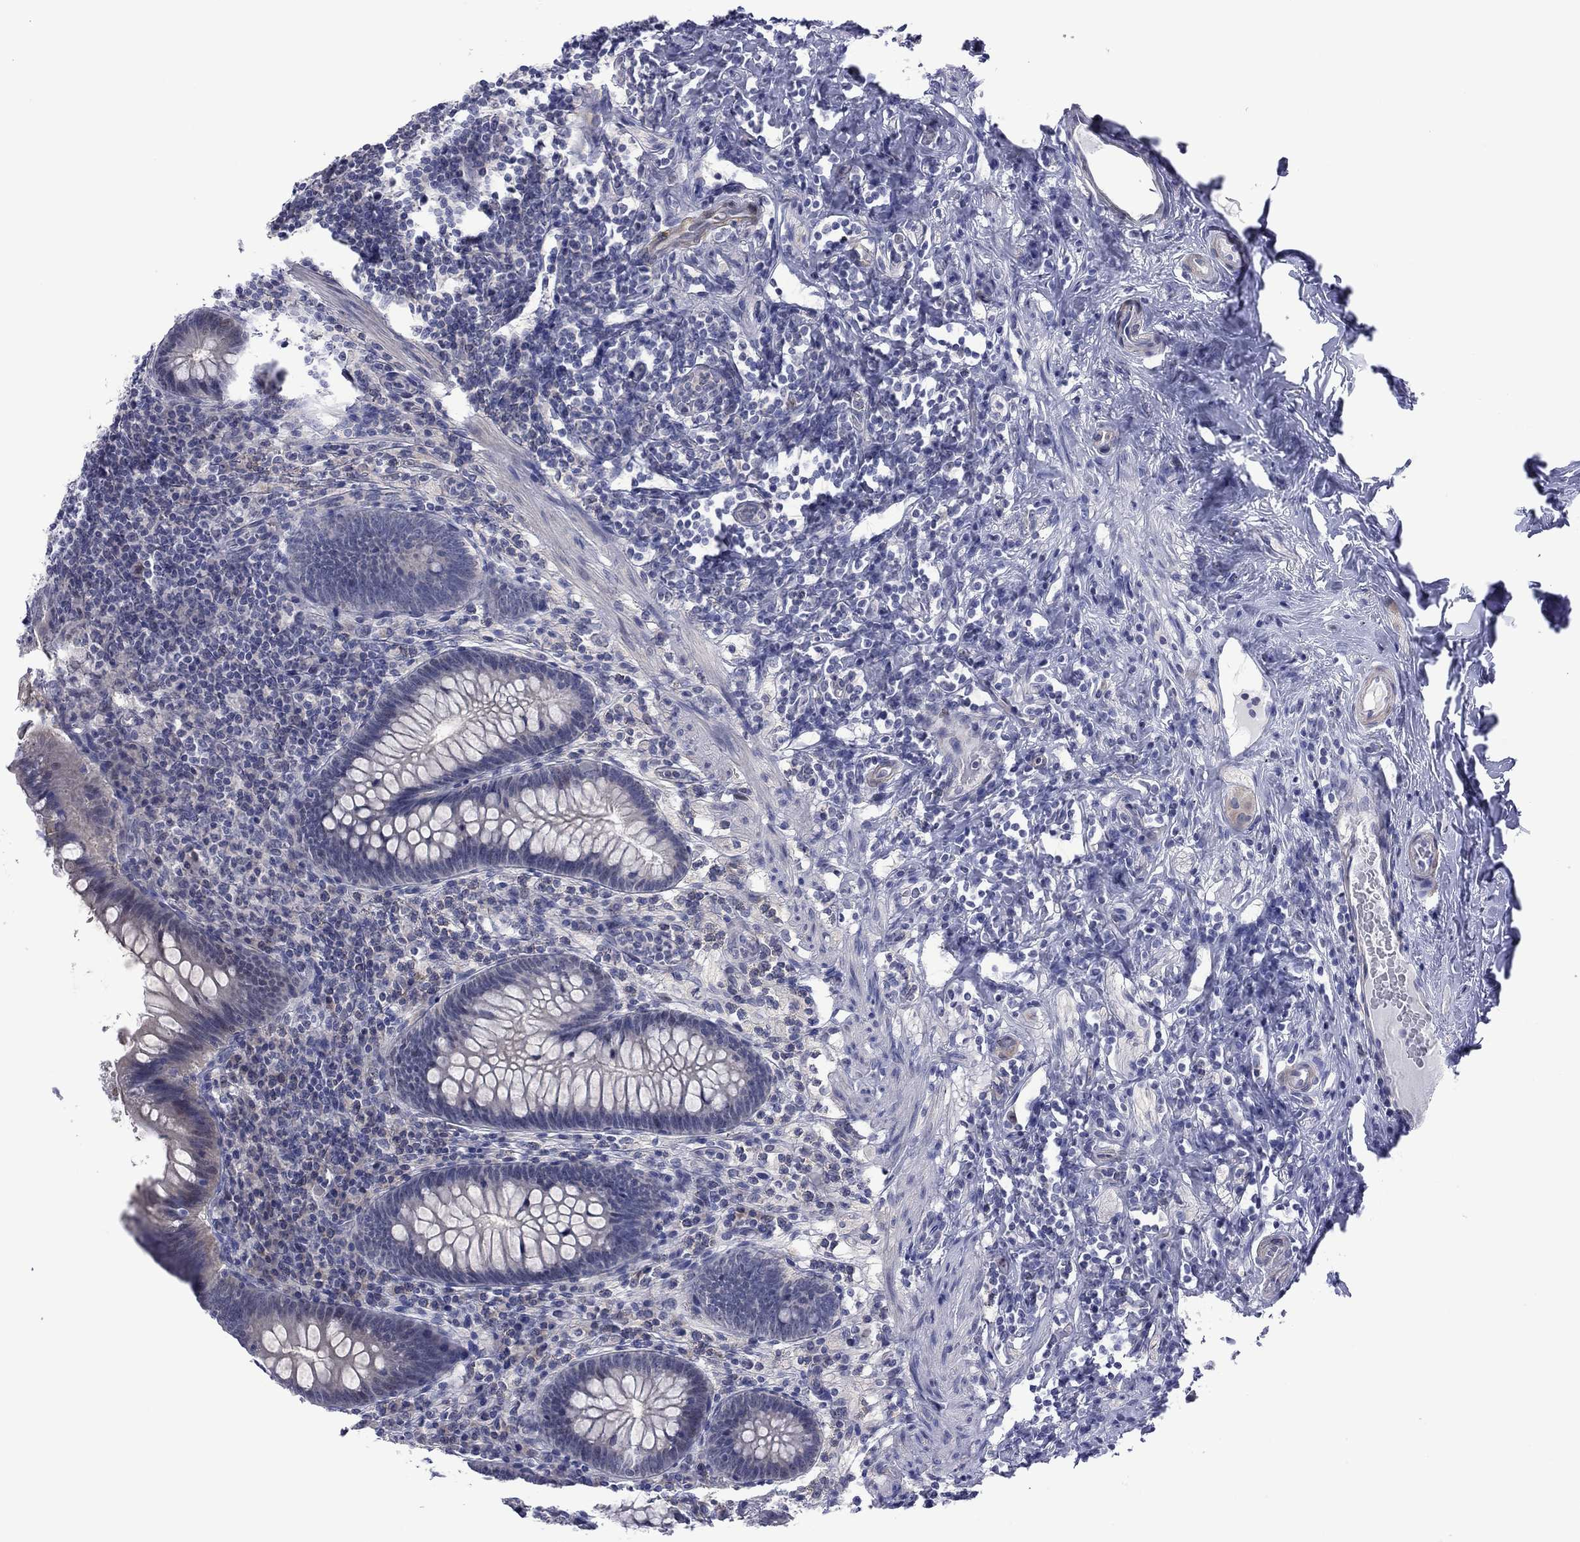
{"staining": {"intensity": "negative", "quantity": "none", "location": "none"}, "tissue": "appendix", "cell_type": "Glandular cells", "image_type": "normal", "snomed": [{"axis": "morphology", "description": "Normal tissue, NOS"}, {"axis": "topography", "description": "Appendix"}], "caption": "The histopathology image displays no staining of glandular cells in benign appendix.", "gene": "POU5F2", "patient": {"sex": "male", "age": 47}}